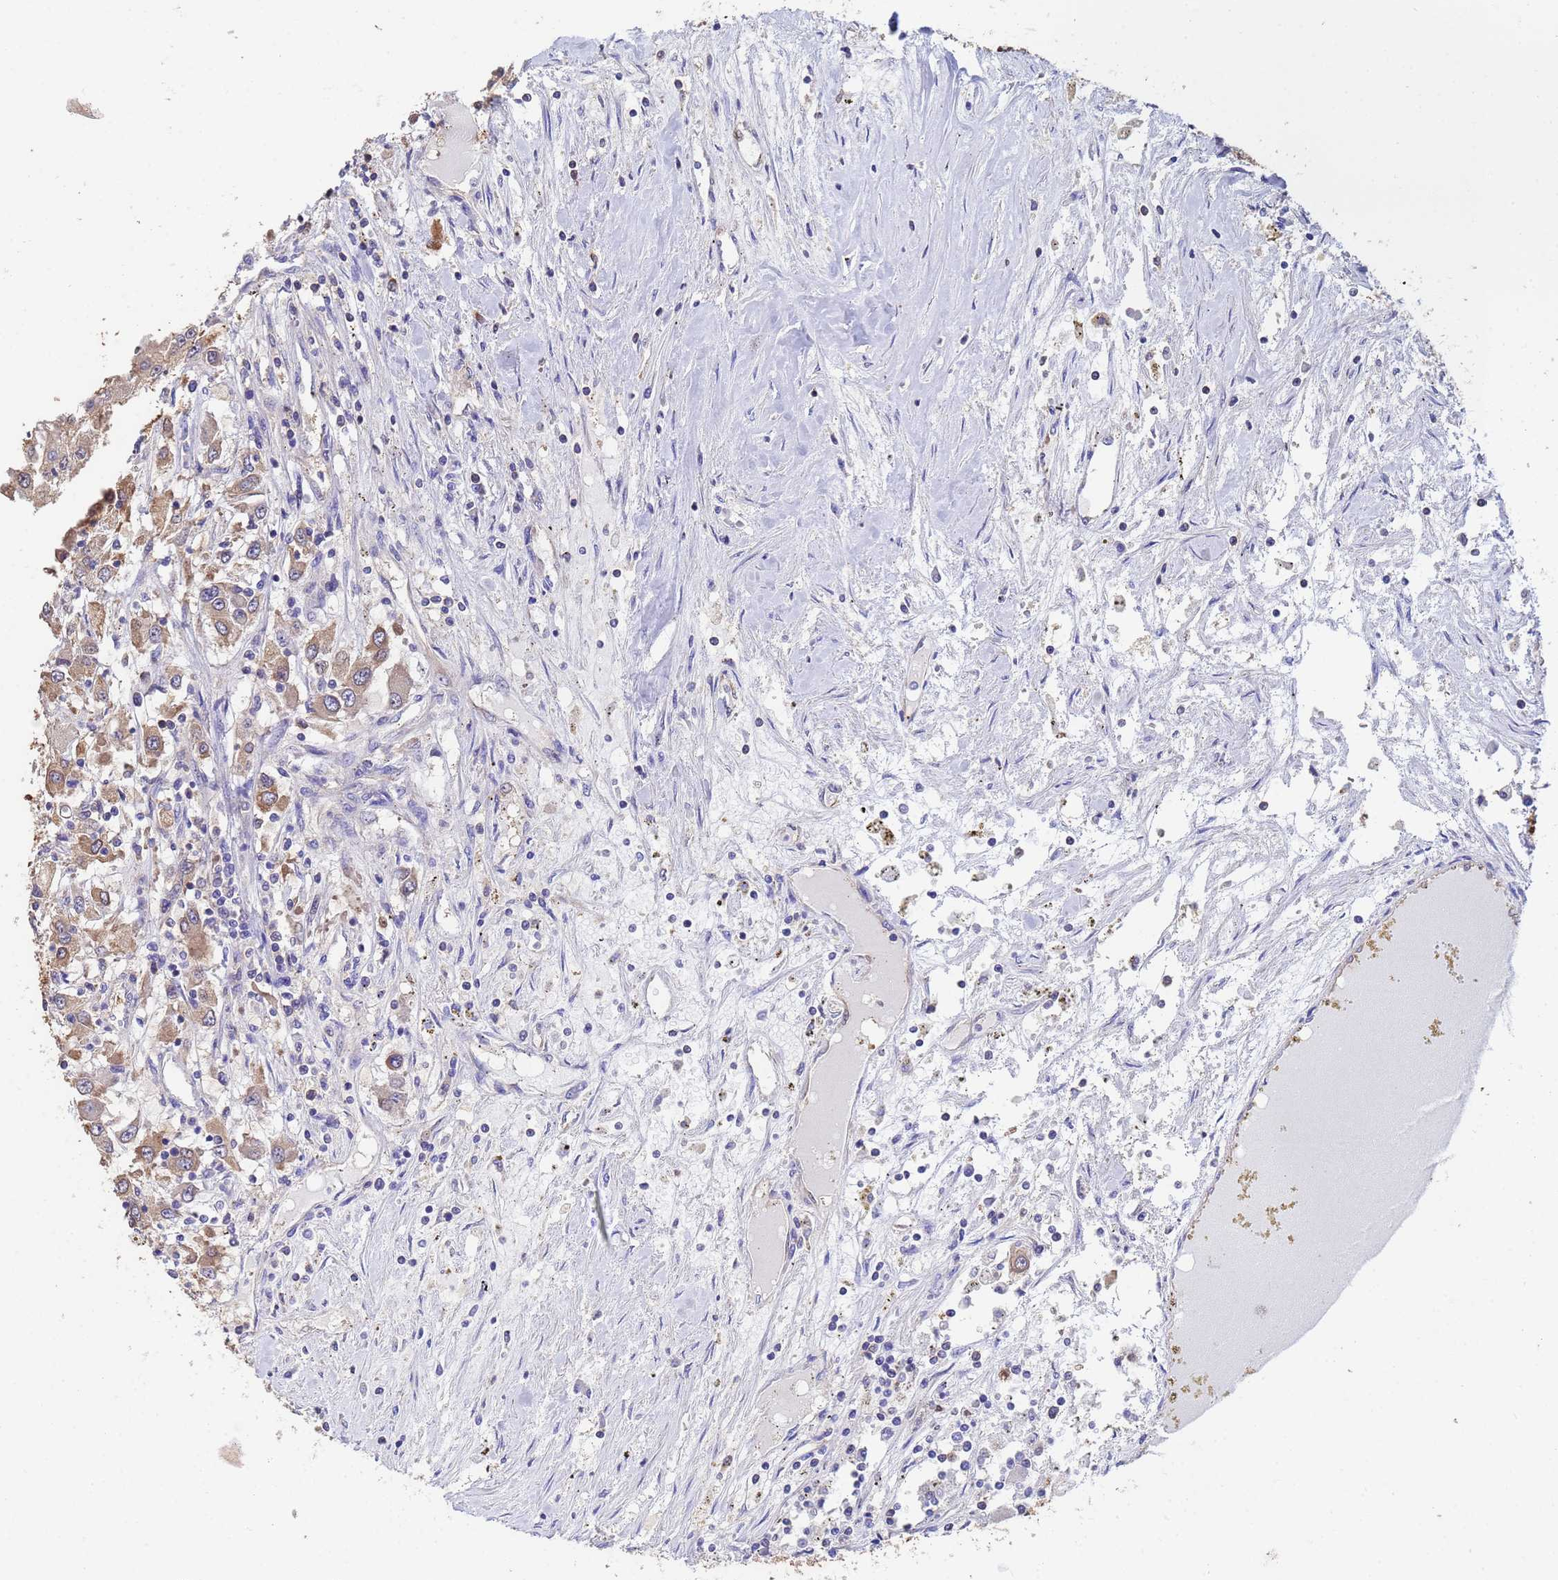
{"staining": {"intensity": "weak", "quantity": "<25%", "location": "cytoplasmic/membranous"}, "tissue": "renal cancer", "cell_type": "Tumor cells", "image_type": "cancer", "snomed": [{"axis": "morphology", "description": "Adenocarcinoma, NOS"}, {"axis": "topography", "description": "Kidney"}], "caption": "Immunohistochemical staining of renal cancer displays no significant expression in tumor cells.", "gene": "FAM25A", "patient": {"sex": "female", "age": 67}}